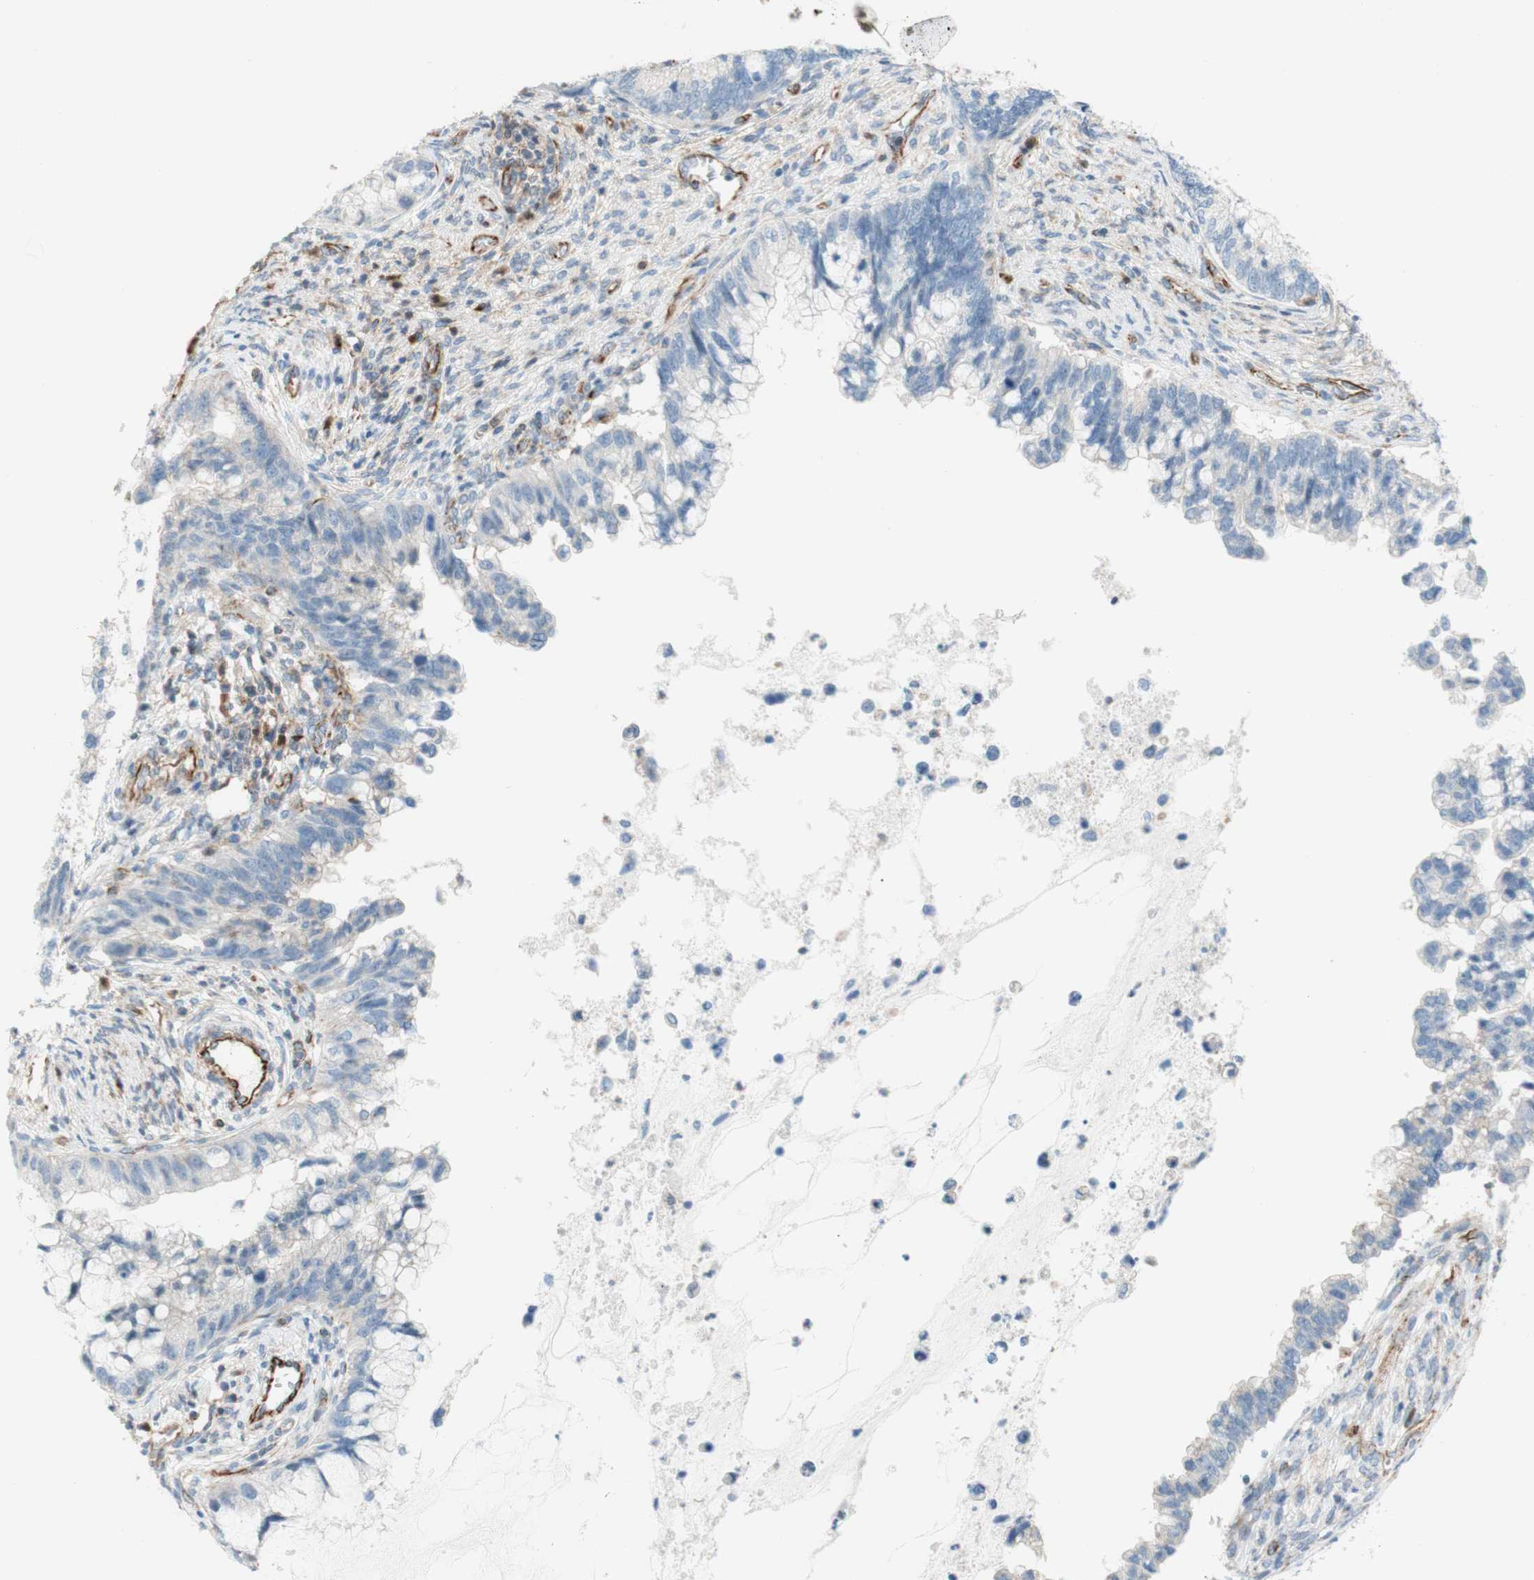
{"staining": {"intensity": "negative", "quantity": "none", "location": "none"}, "tissue": "cervical cancer", "cell_type": "Tumor cells", "image_type": "cancer", "snomed": [{"axis": "morphology", "description": "Adenocarcinoma, NOS"}, {"axis": "topography", "description": "Cervix"}], "caption": "Micrograph shows no significant protein positivity in tumor cells of cervical cancer. (DAB (3,3'-diaminobenzidine) immunohistochemistry (IHC) with hematoxylin counter stain).", "gene": "POU2AF1", "patient": {"sex": "female", "age": 44}}